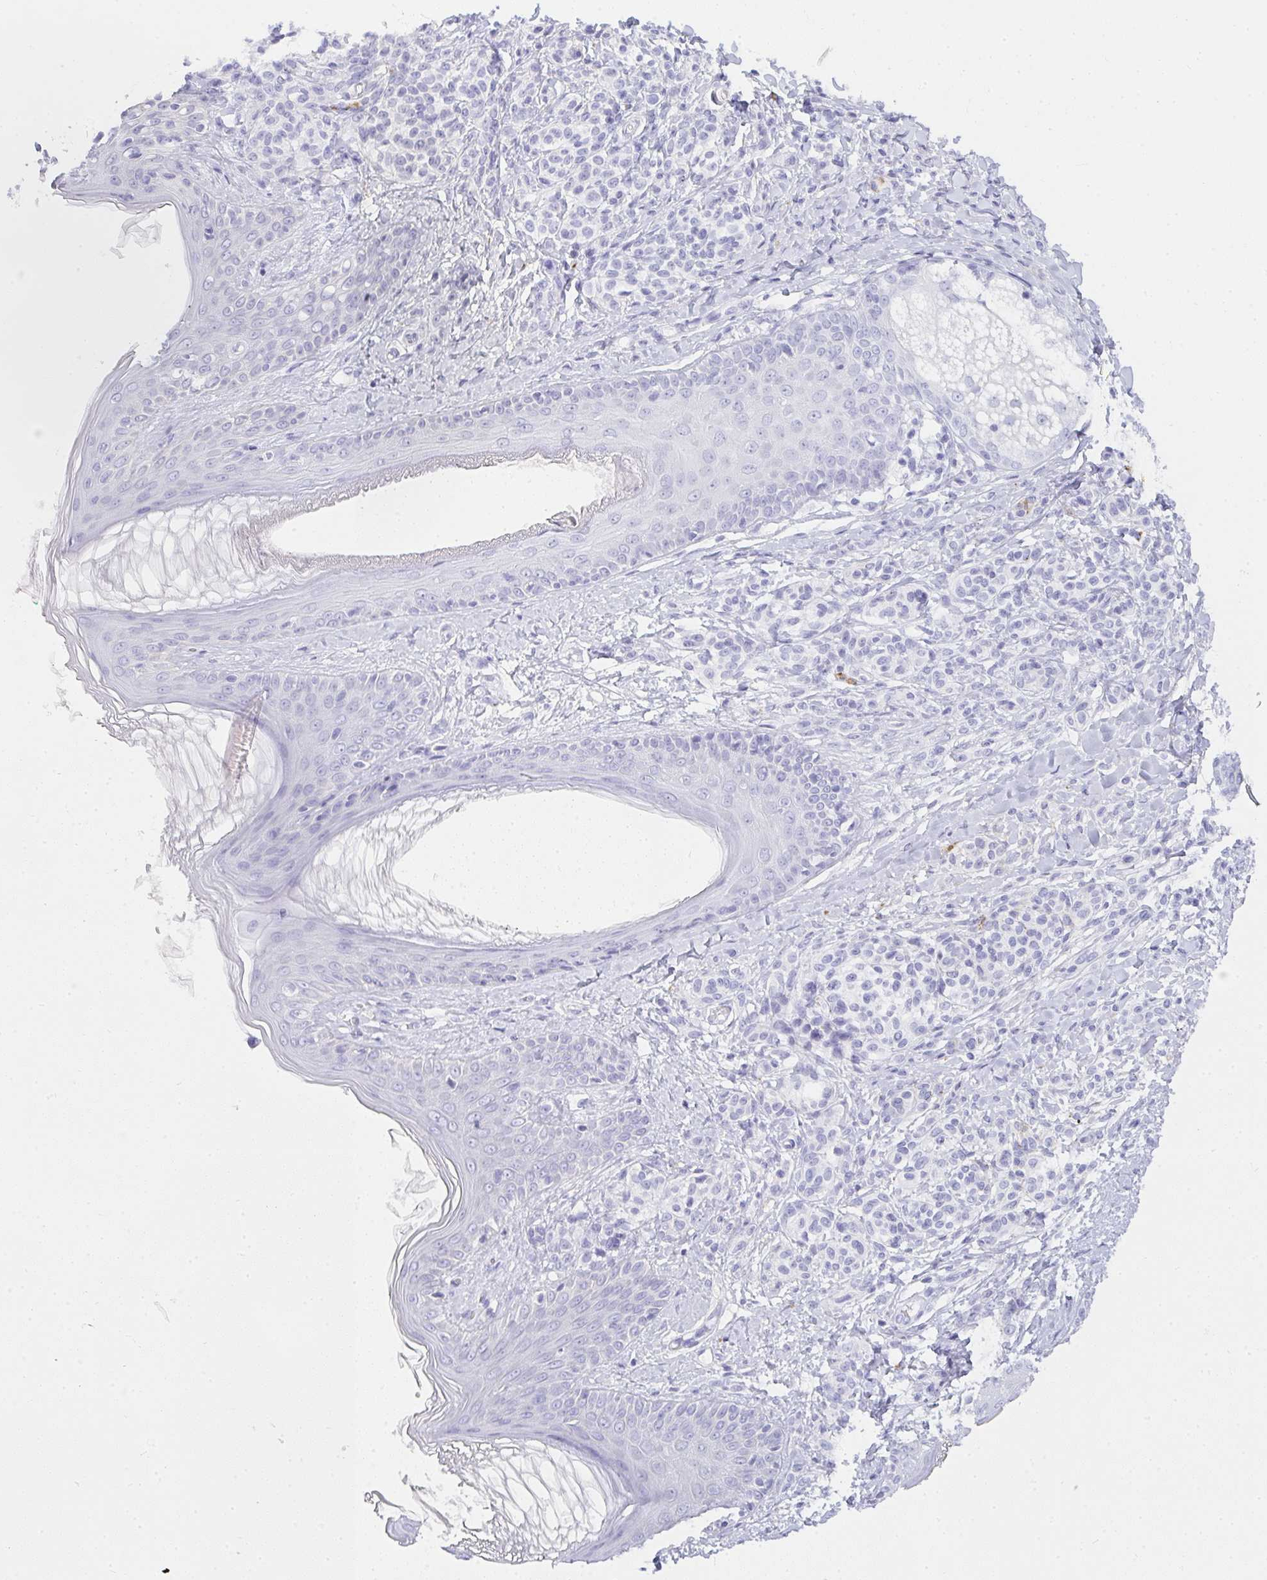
{"staining": {"intensity": "negative", "quantity": "none", "location": "none"}, "tissue": "skin", "cell_type": "Fibroblasts", "image_type": "normal", "snomed": [{"axis": "morphology", "description": "Normal tissue, NOS"}, {"axis": "topography", "description": "Skin"}], "caption": "This is a micrograph of immunohistochemistry (IHC) staining of benign skin, which shows no expression in fibroblasts.", "gene": "OR5J2", "patient": {"sex": "male", "age": 16}}